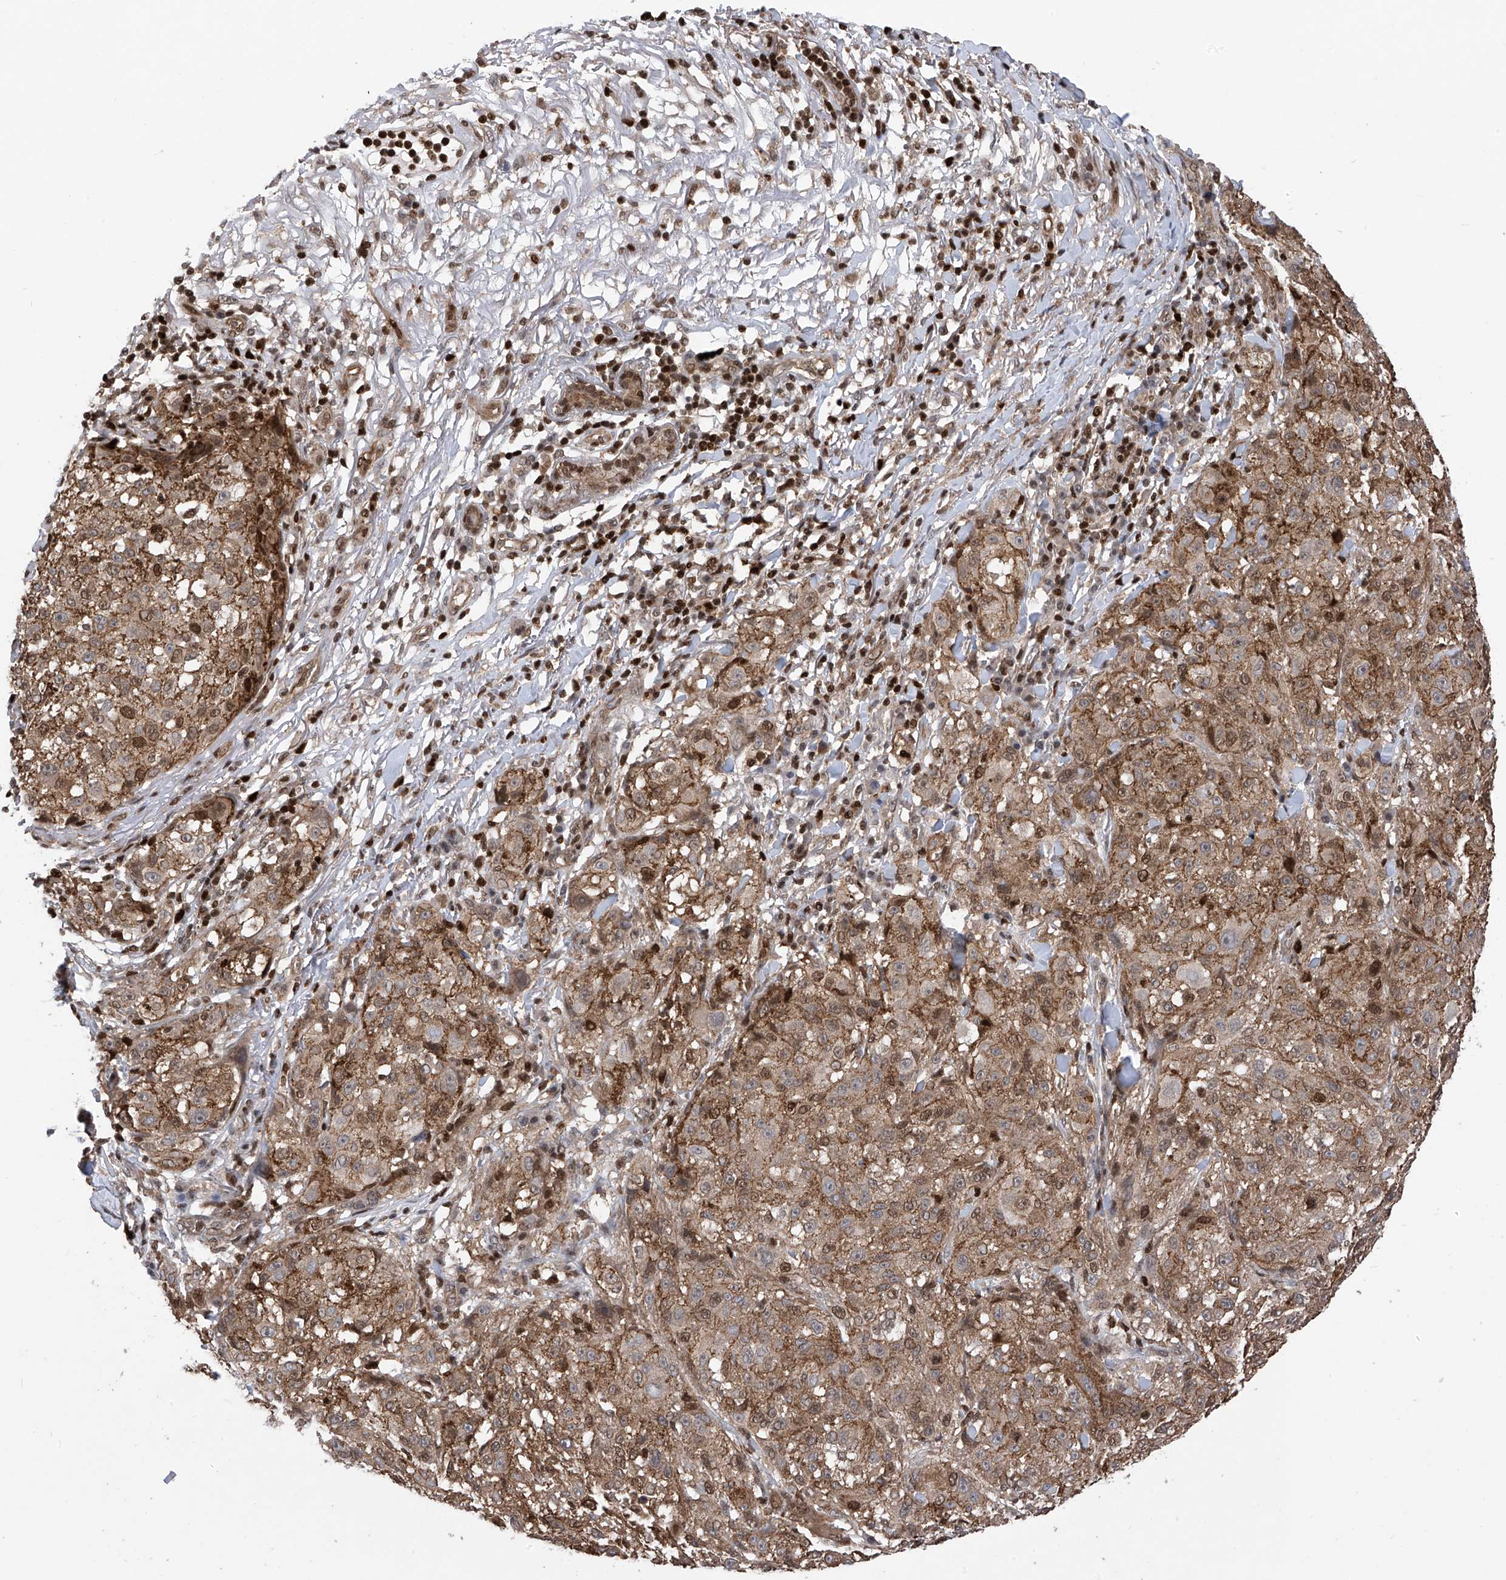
{"staining": {"intensity": "moderate", "quantity": ">75%", "location": "cytoplasmic/membranous,nuclear"}, "tissue": "melanoma", "cell_type": "Tumor cells", "image_type": "cancer", "snomed": [{"axis": "morphology", "description": "Necrosis, NOS"}, {"axis": "morphology", "description": "Malignant melanoma, NOS"}, {"axis": "topography", "description": "Skin"}], "caption": "IHC of human malignant melanoma displays medium levels of moderate cytoplasmic/membranous and nuclear staining in about >75% of tumor cells. (DAB IHC, brown staining for protein, blue staining for nuclei).", "gene": "DNAJC9", "patient": {"sex": "female", "age": 87}}